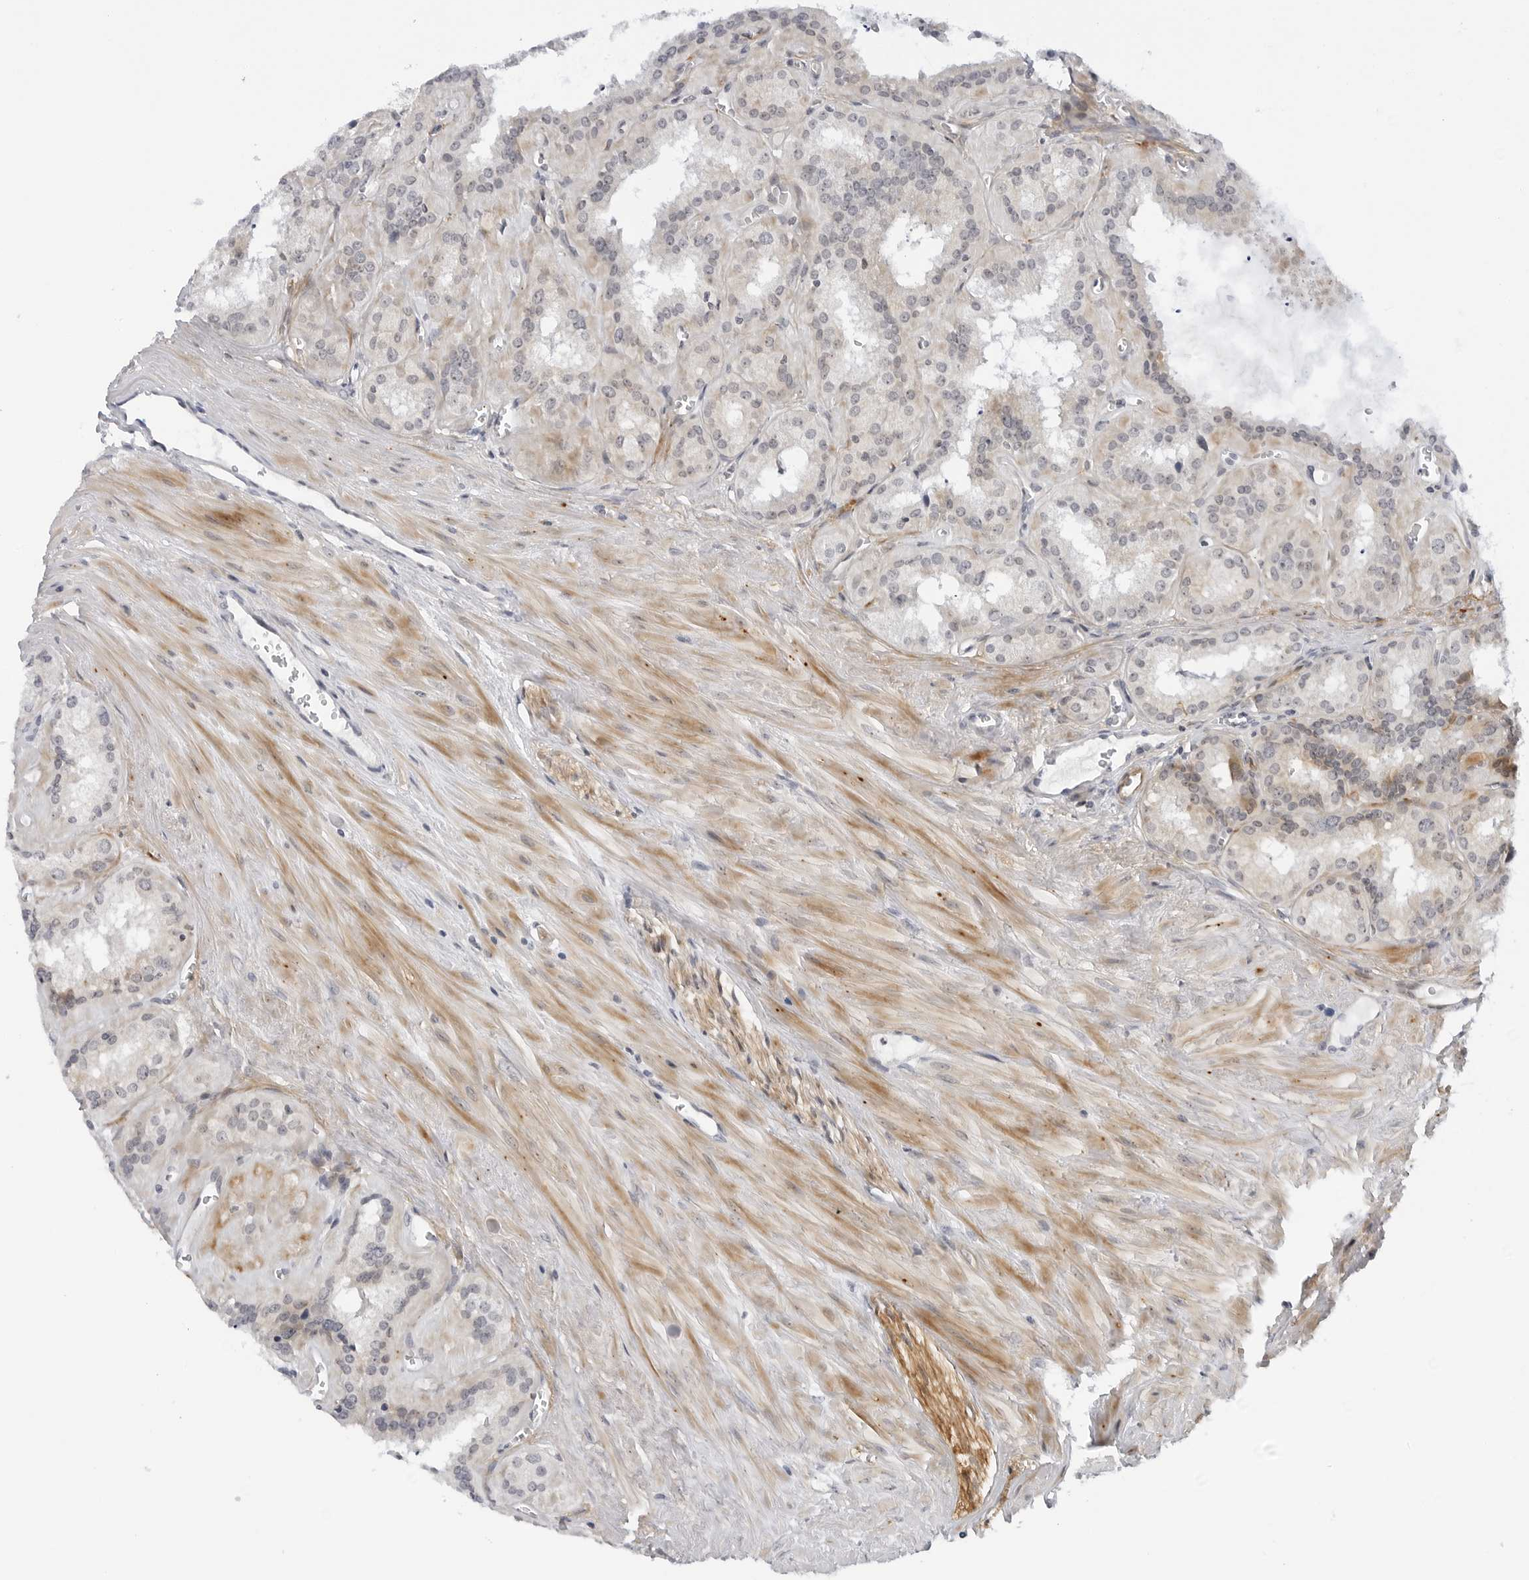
{"staining": {"intensity": "weak", "quantity": "25%-75%", "location": "cytoplasmic/membranous"}, "tissue": "seminal vesicle", "cell_type": "Glandular cells", "image_type": "normal", "snomed": [{"axis": "morphology", "description": "Normal tissue, NOS"}, {"axis": "topography", "description": "Prostate"}, {"axis": "topography", "description": "Seminal veicle"}], "caption": "An IHC photomicrograph of benign tissue is shown. Protein staining in brown shows weak cytoplasmic/membranous positivity in seminal vesicle within glandular cells.", "gene": "MAP2K5", "patient": {"sex": "male", "age": 59}}